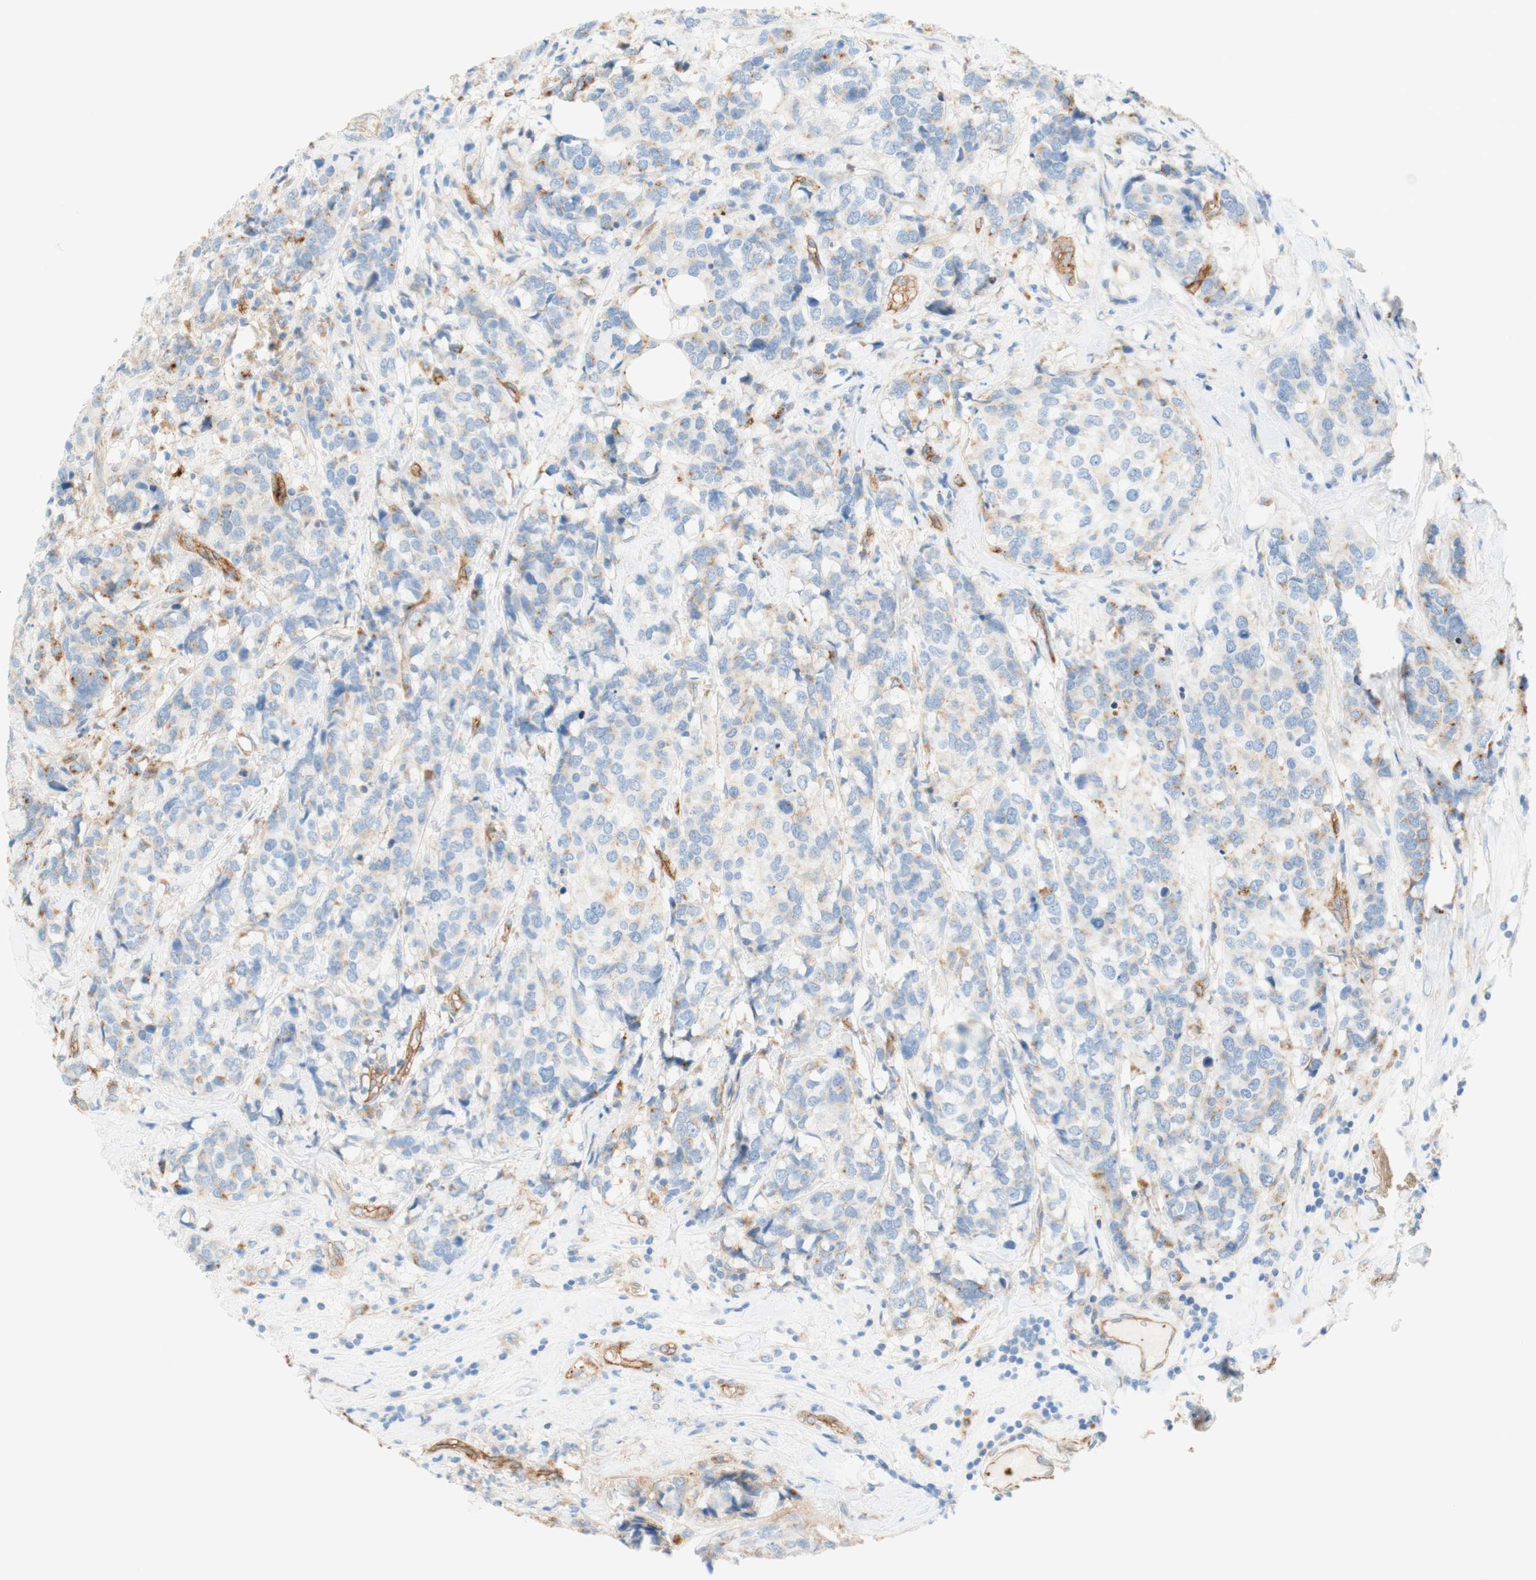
{"staining": {"intensity": "weak", "quantity": "<25%", "location": "cytoplasmic/membranous"}, "tissue": "breast cancer", "cell_type": "Tumor cells", "image_type": "cancer", "snomed": [{"axis": "morphology", "description": "Lobular carcinoma"}, {"axis": "topography", "description": "Breast"}], "caption": "This image is of breast cancer (lobular carcinoma) stained with immunohistochemistry (IHC) to label a protein in brown with the nuclei are counter-stained blue. There is no expression in tumor cells.", "gene": "STOM", "patient": {"sex": "female", "age": 59}}